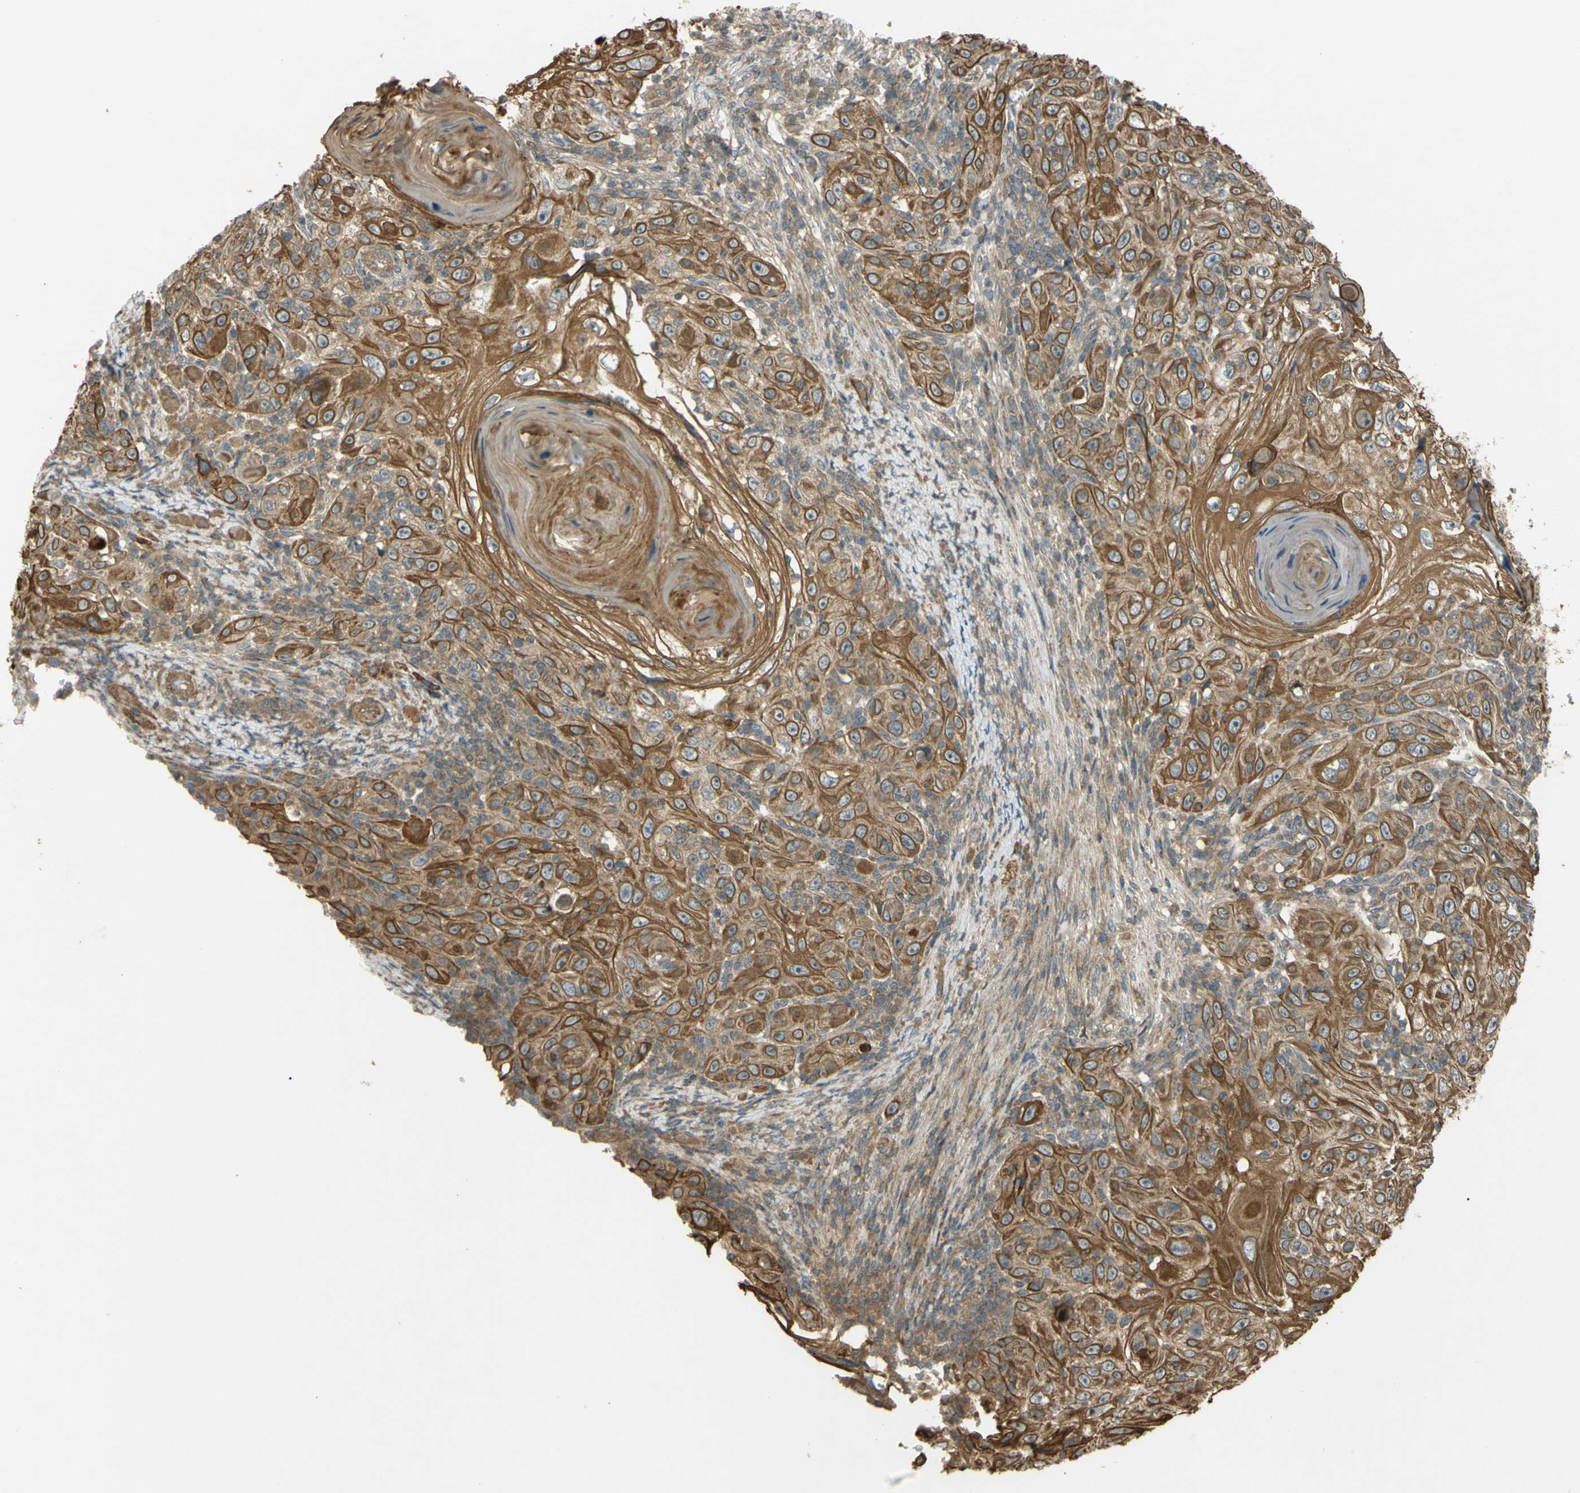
{"staining": {"intensity": "moderate", "quantity": ">75%", "location": "cytoplasmic/membranous"}, "tissue": "skin cancer", "cell_type": "Tumor cells", "image_type": "cancer", "snomed": [{"axis": "morphology", "description": "Squamous cell carcinoma, NOS"}, {"axis": "topography", "description": "Skin"}], "caption": "This is a micrograph of immunohistochemistry (IHC) staining of skin squamous cell carcinoma, which shows moderate positivity in the cytoplasmic/membranous of tumor cells.", "gene": "FLII", "patient": {"sex": "female", "age": 88}}